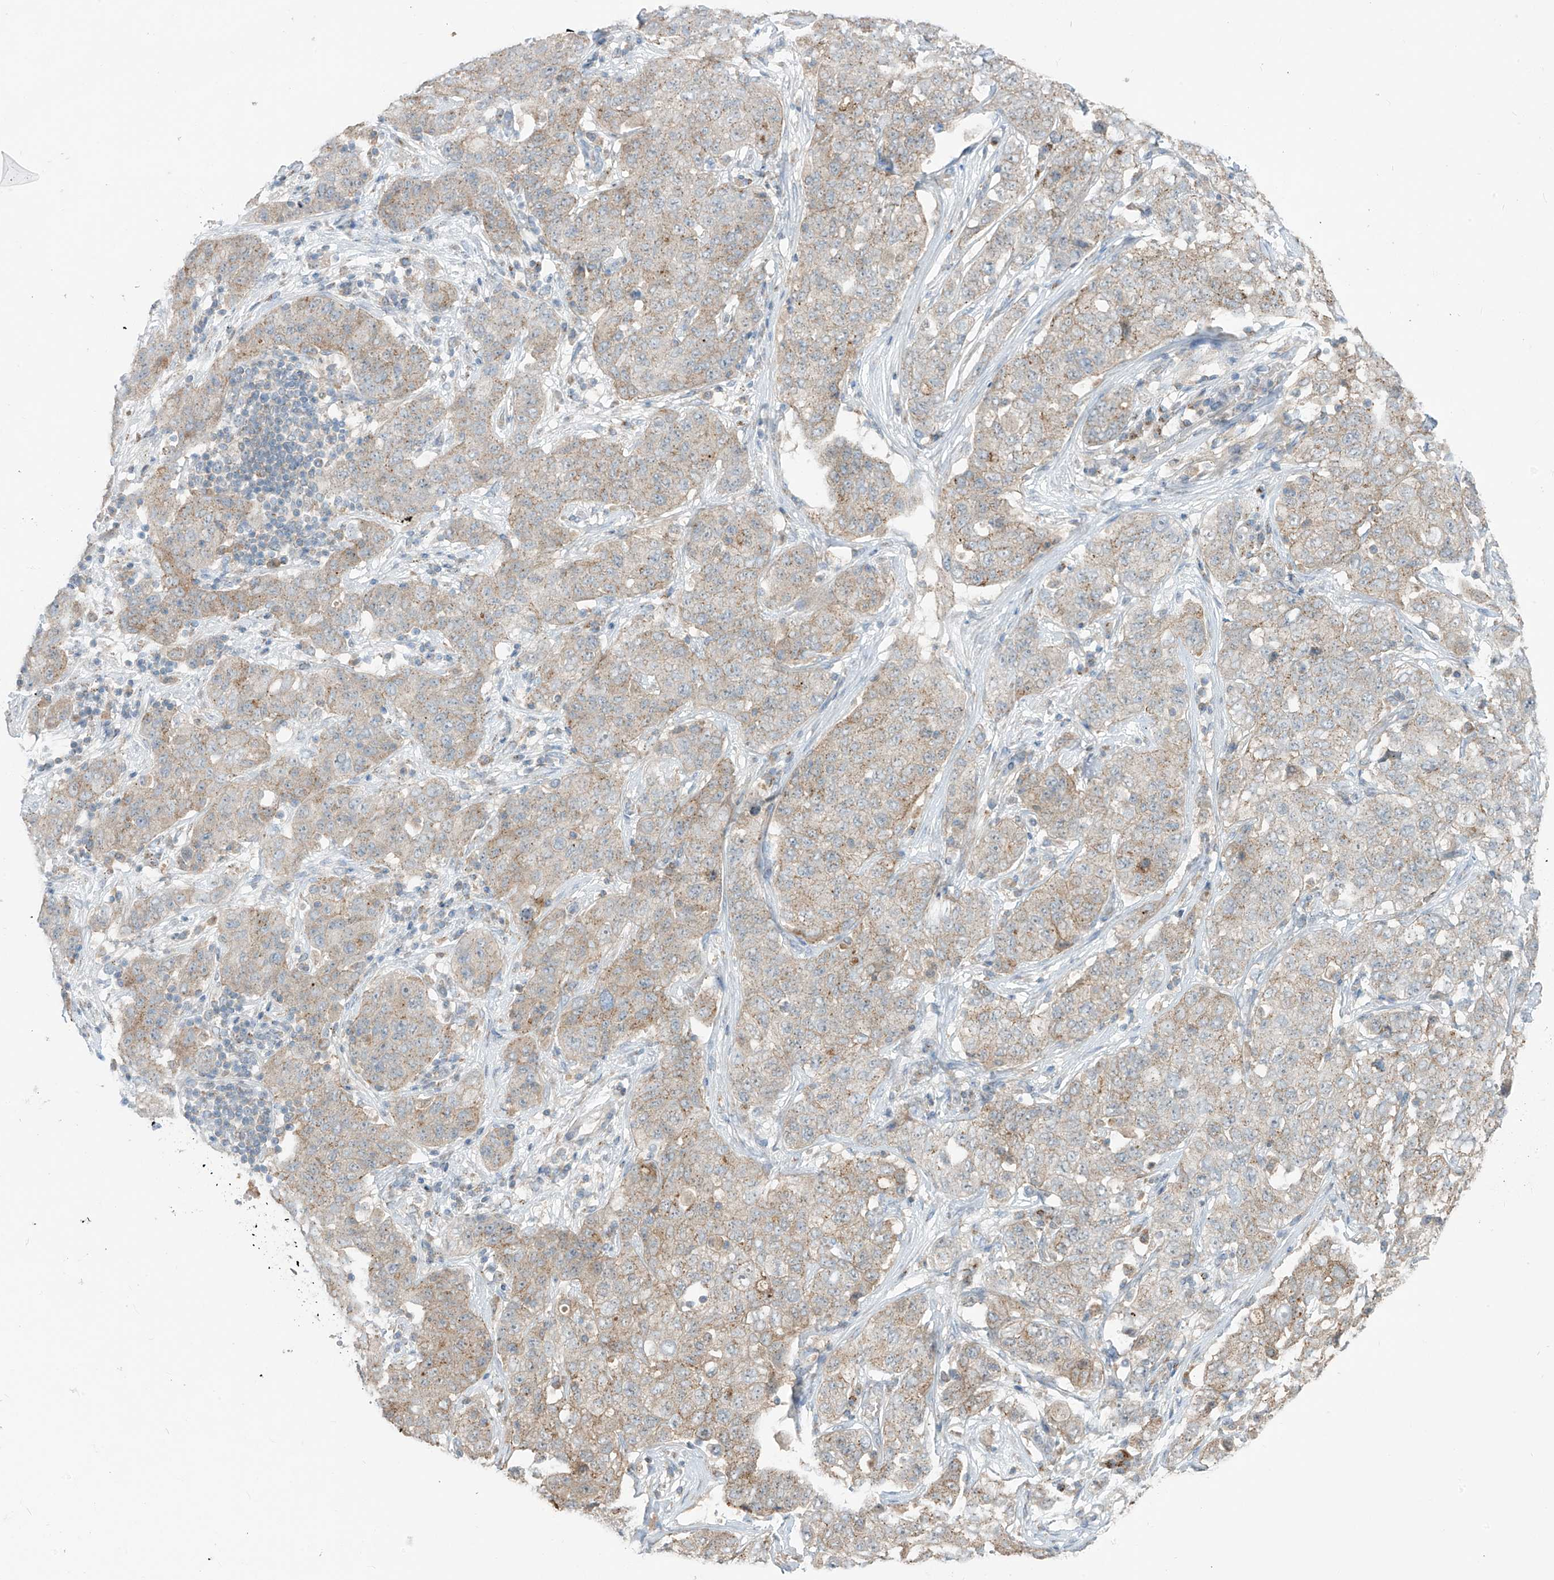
{"staining": {"intensity": "weak", "quantity": "<25%", "location": "cytoplasmic/membranous"}, "tissue": "stomach cancer", "cell_type": "Tumor cells", "image_type": "cancer", "snomed": [{"axis": "morphology", "description": "Normal tissue, NOS"}, {"axis": "morphology", "description": "Adenocarcinoma, NOS"}, {"axis": "topography", "description": "Lymph node"}, {"axis": "topography", "description": "Stomach"}], "caption": "Immunohistochemistry (IHC) of human stomach cancer displays no expression in tumor cells.", "gene": "PARVG", "patient": {"sex": "male", "age": 48}}